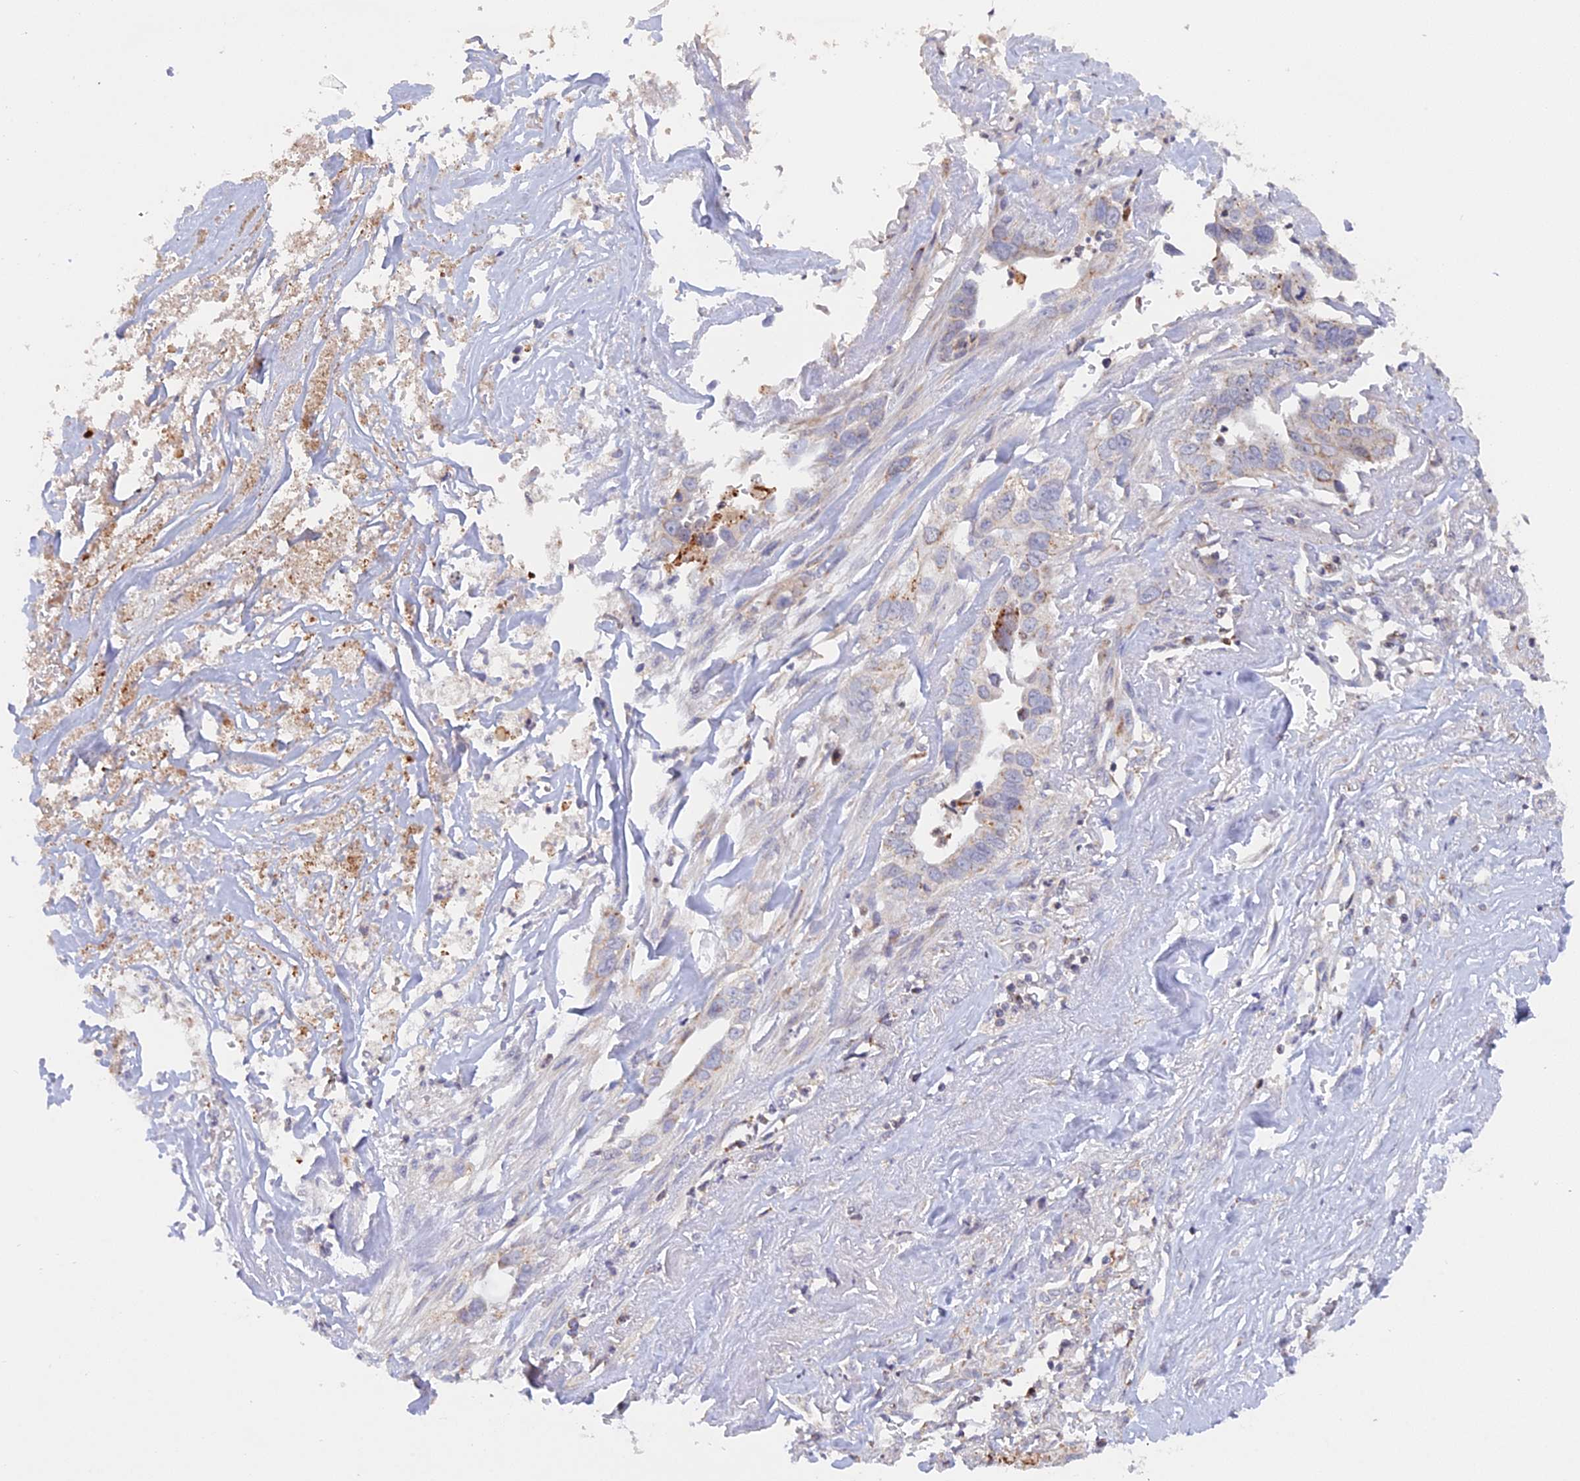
{"staining": {"intensity": "moderate", "quantity": "<25%", "location": "cytoplasmic/membranous"}, "tissue": "liver cancer", "cell_type": "Tumor cells", "image_type": "cancer", "snomed": [{"axis": "morphology", "description": "Cholangiocarcinoma"}, {"axis": "topography", "description": "Liver"}], "caption": "Liver cancer (cholangiocarcinoma) stained for a protein (brown) exhibits moderate cytoplasmic/membranous positive expression in about <25% of tumor cells.", "gene": "MPV17L", "patient": {"sex": "female", "age": 79}}